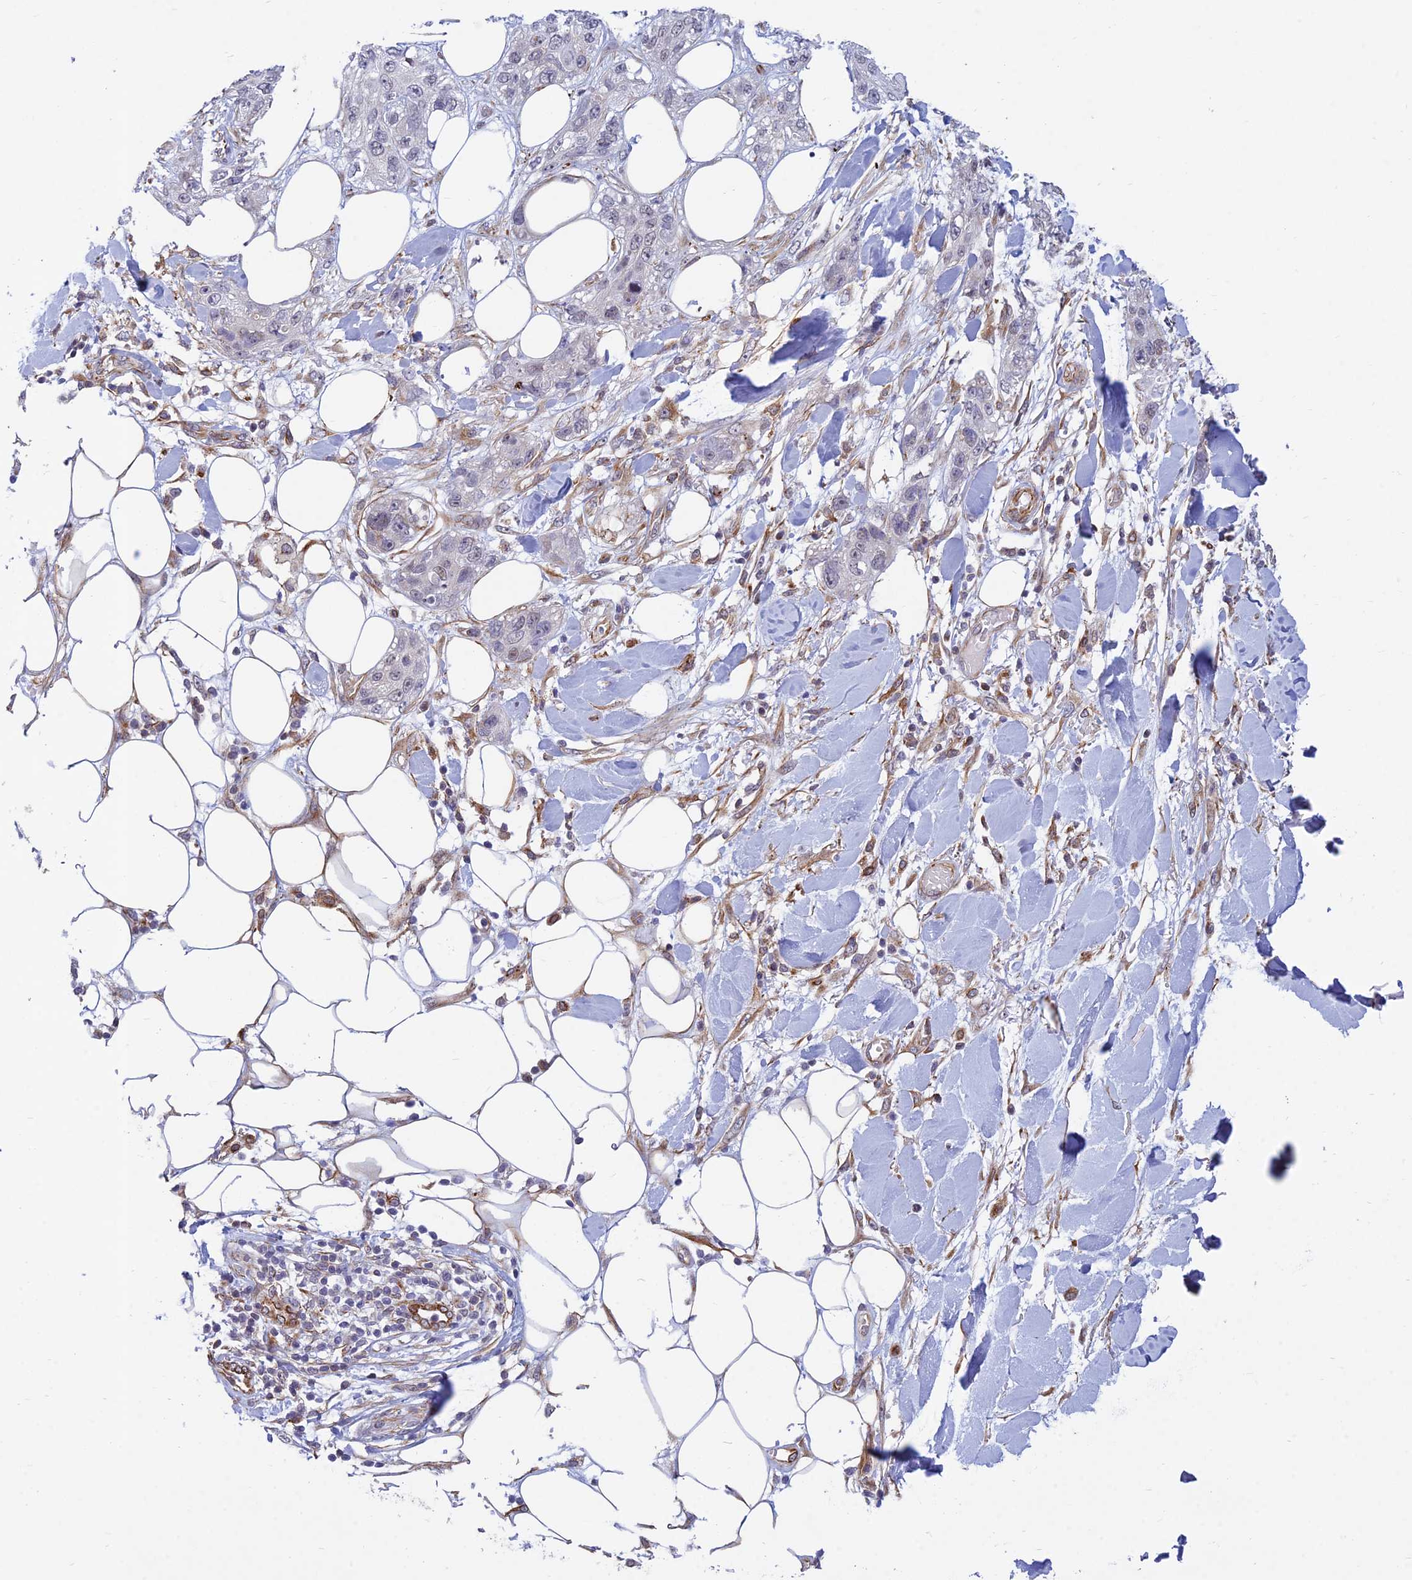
{"staining": {"intensity": "negative", "quantity": "none", "location": "none"}, "tissue": "skin cancer", "cell_type": "Tumor cells", "image_type": "cancer", "snomed": [{"axis": "morphology", "description": "Normal tissue, NOS"}, {"axis": "morphology", "description": "Squamous cell carcinoma, NOS"}, {"axis": "topography", "description": "Skin"}], "caption": "Tumor cells show no significant positivity in skin cancer. The staining was performed using DAB to visualize the protein expression in brown, while the nuclei were stained in blue with hematoxylin (Magnification: 20x).", "gene": "SAPCD2", "patient": {"sex": "male", "age": 72}}